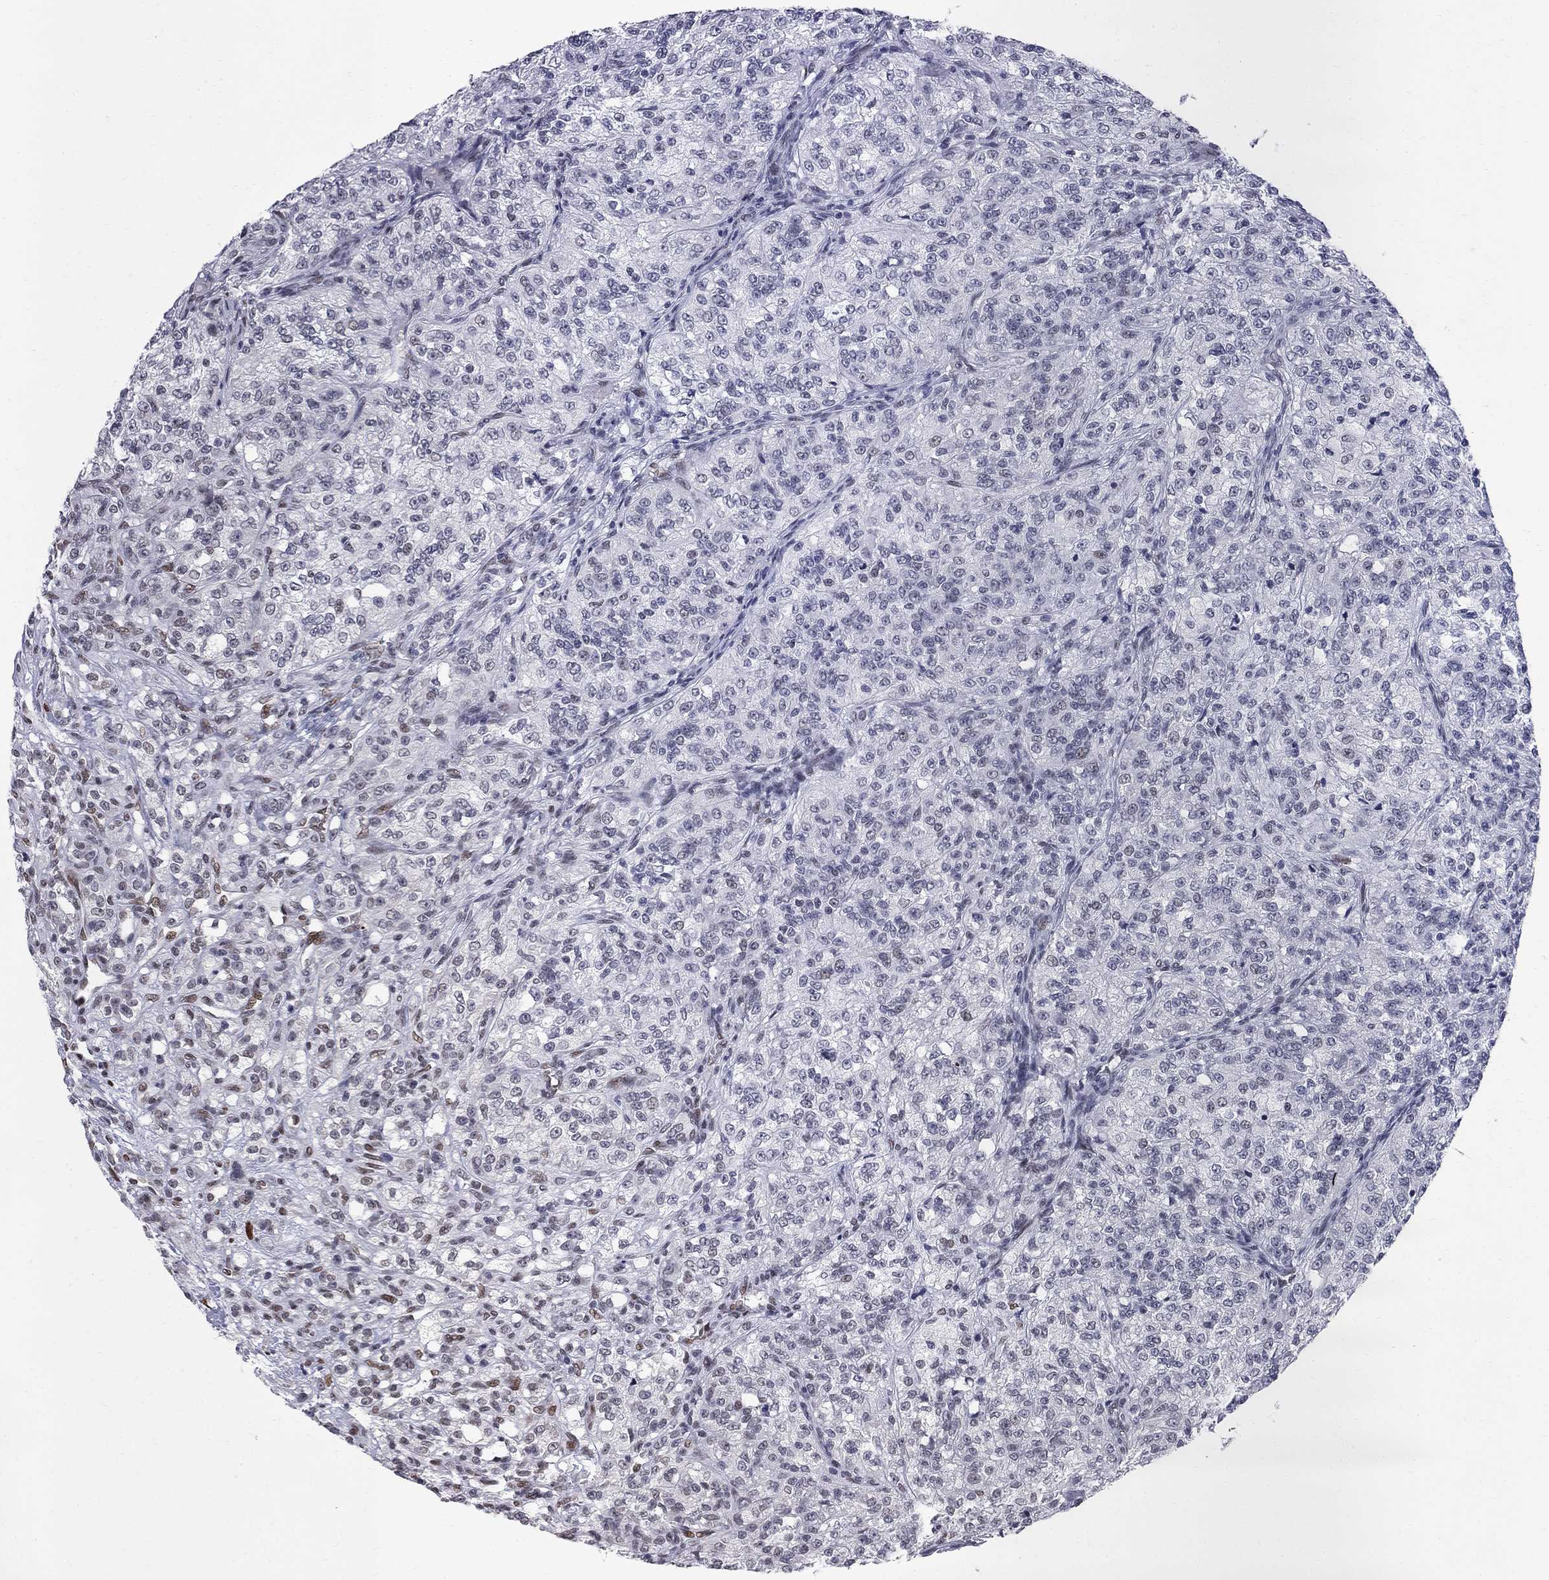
{"staining": {"intensity": "negative", "quantity": "none", "location": "none"}, "tissue": "renal cancer", "cell_type": "Tumor cells", "image_type": "cancer", "snomed": [{"axis": "morphology", "description": "Adenocarcinoma, NOS"}, {"axis": "topography", "description": "Kidney"}], "caption": "This is a micrograph of immunohistochemistry staining of renal cancer (adenocarcinoma), which shows no expression in tumor cells.", "gene": "ZBTB47", "patient": {"sex": "female", "age": 63}}